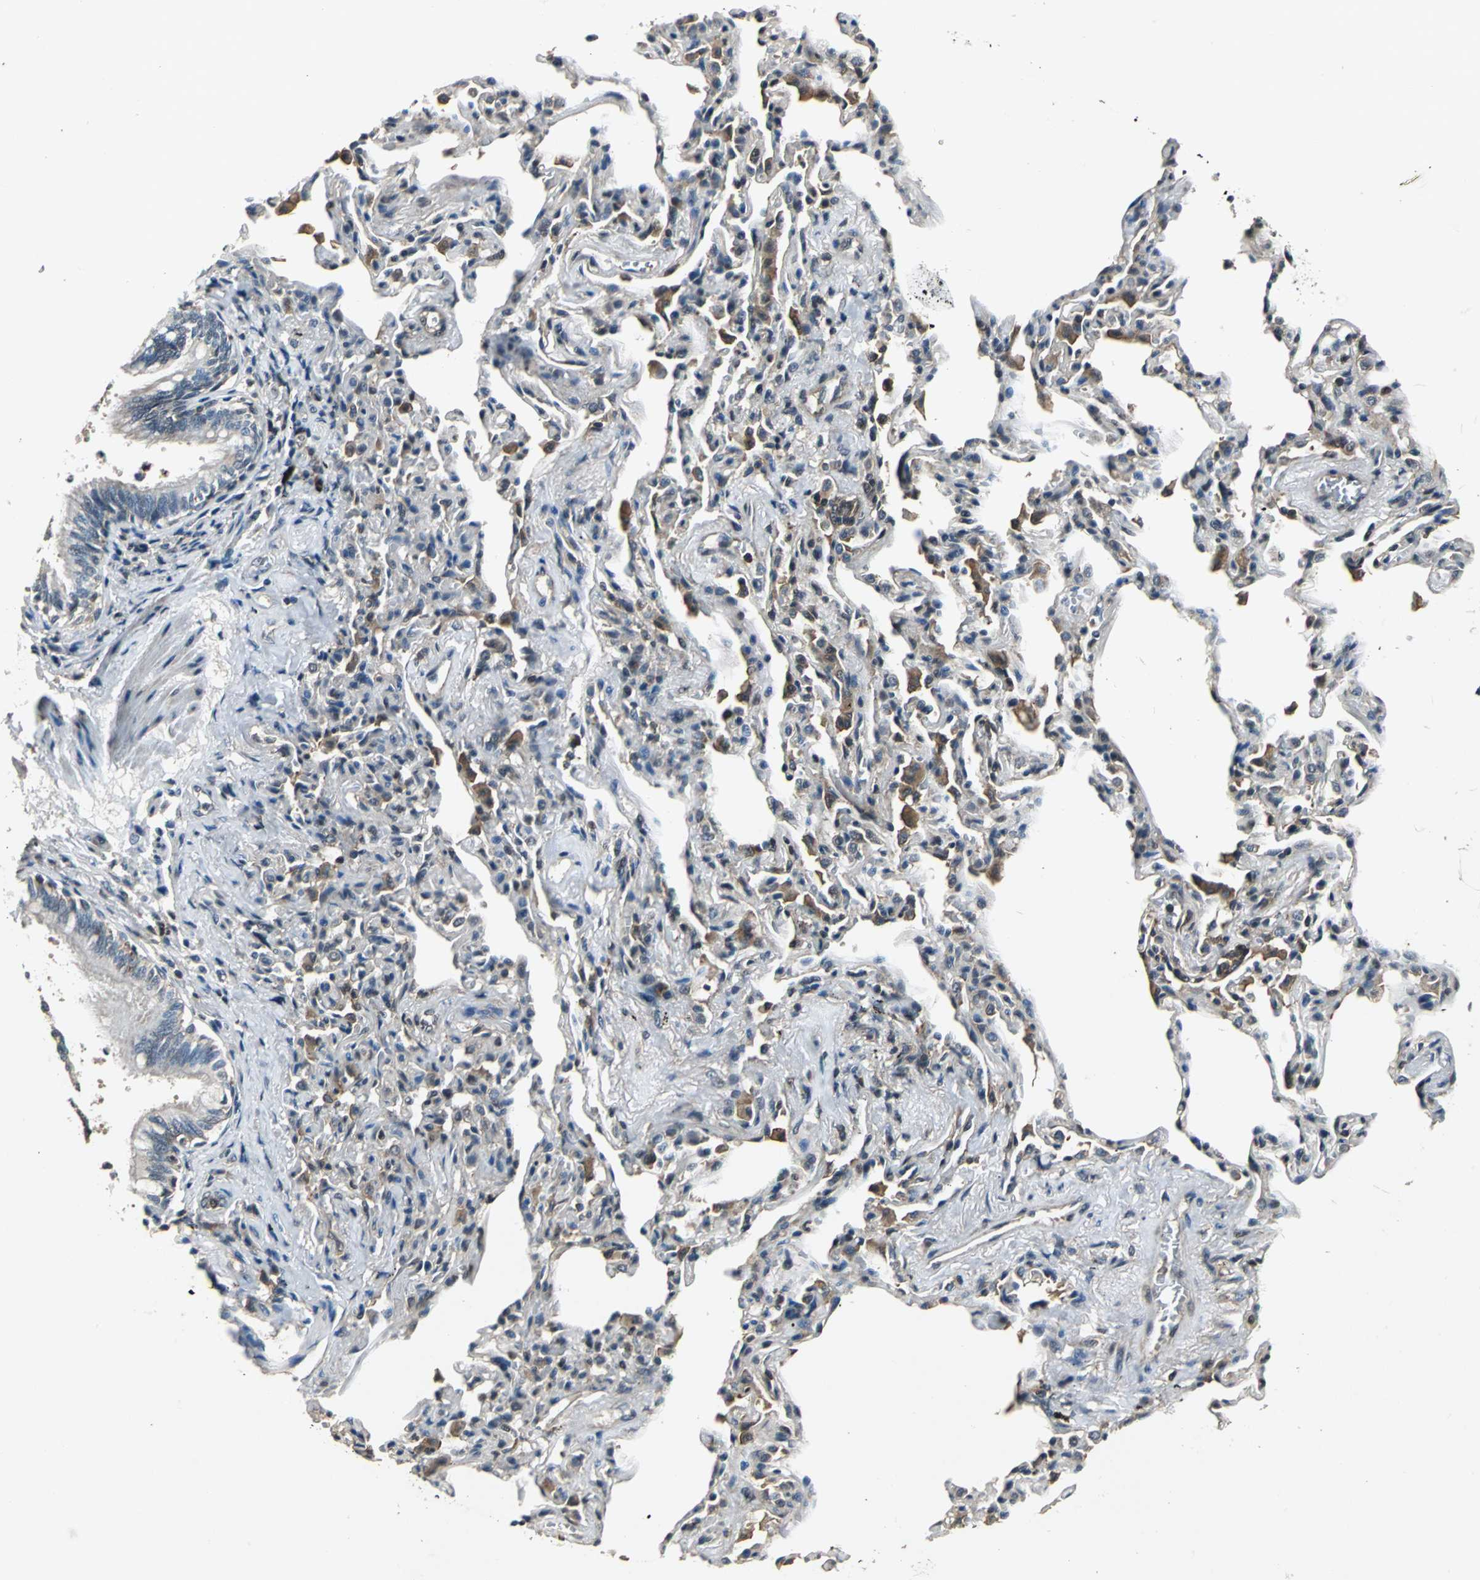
{"staining": {"intensity": "strong", "quantity": ">75%", "location": "cytoplasmic/membranous,nuclear"}, "tissue": "bronchus", "cell_type": "Respiratory epithelial cells", "image_type": "normal", "snomed": [{"axis": "morphology", "description": "Normal tissue, NOS"}, {"axis": "topography", "description": "Lung"}], "caption": "An immunohistochemistry (IHC) histopathology image of unremarkable tissue is shown. Protein staining in brown highlights strong cytoplasmic/membranous,nuclear positivity in bronchus within respiratory epithelial cells. (DAB IHC, brown staining for protein, blue staining for nuclei).", "gene": "EIF2B2", "patient": {"sex": "male", "age": 64}}